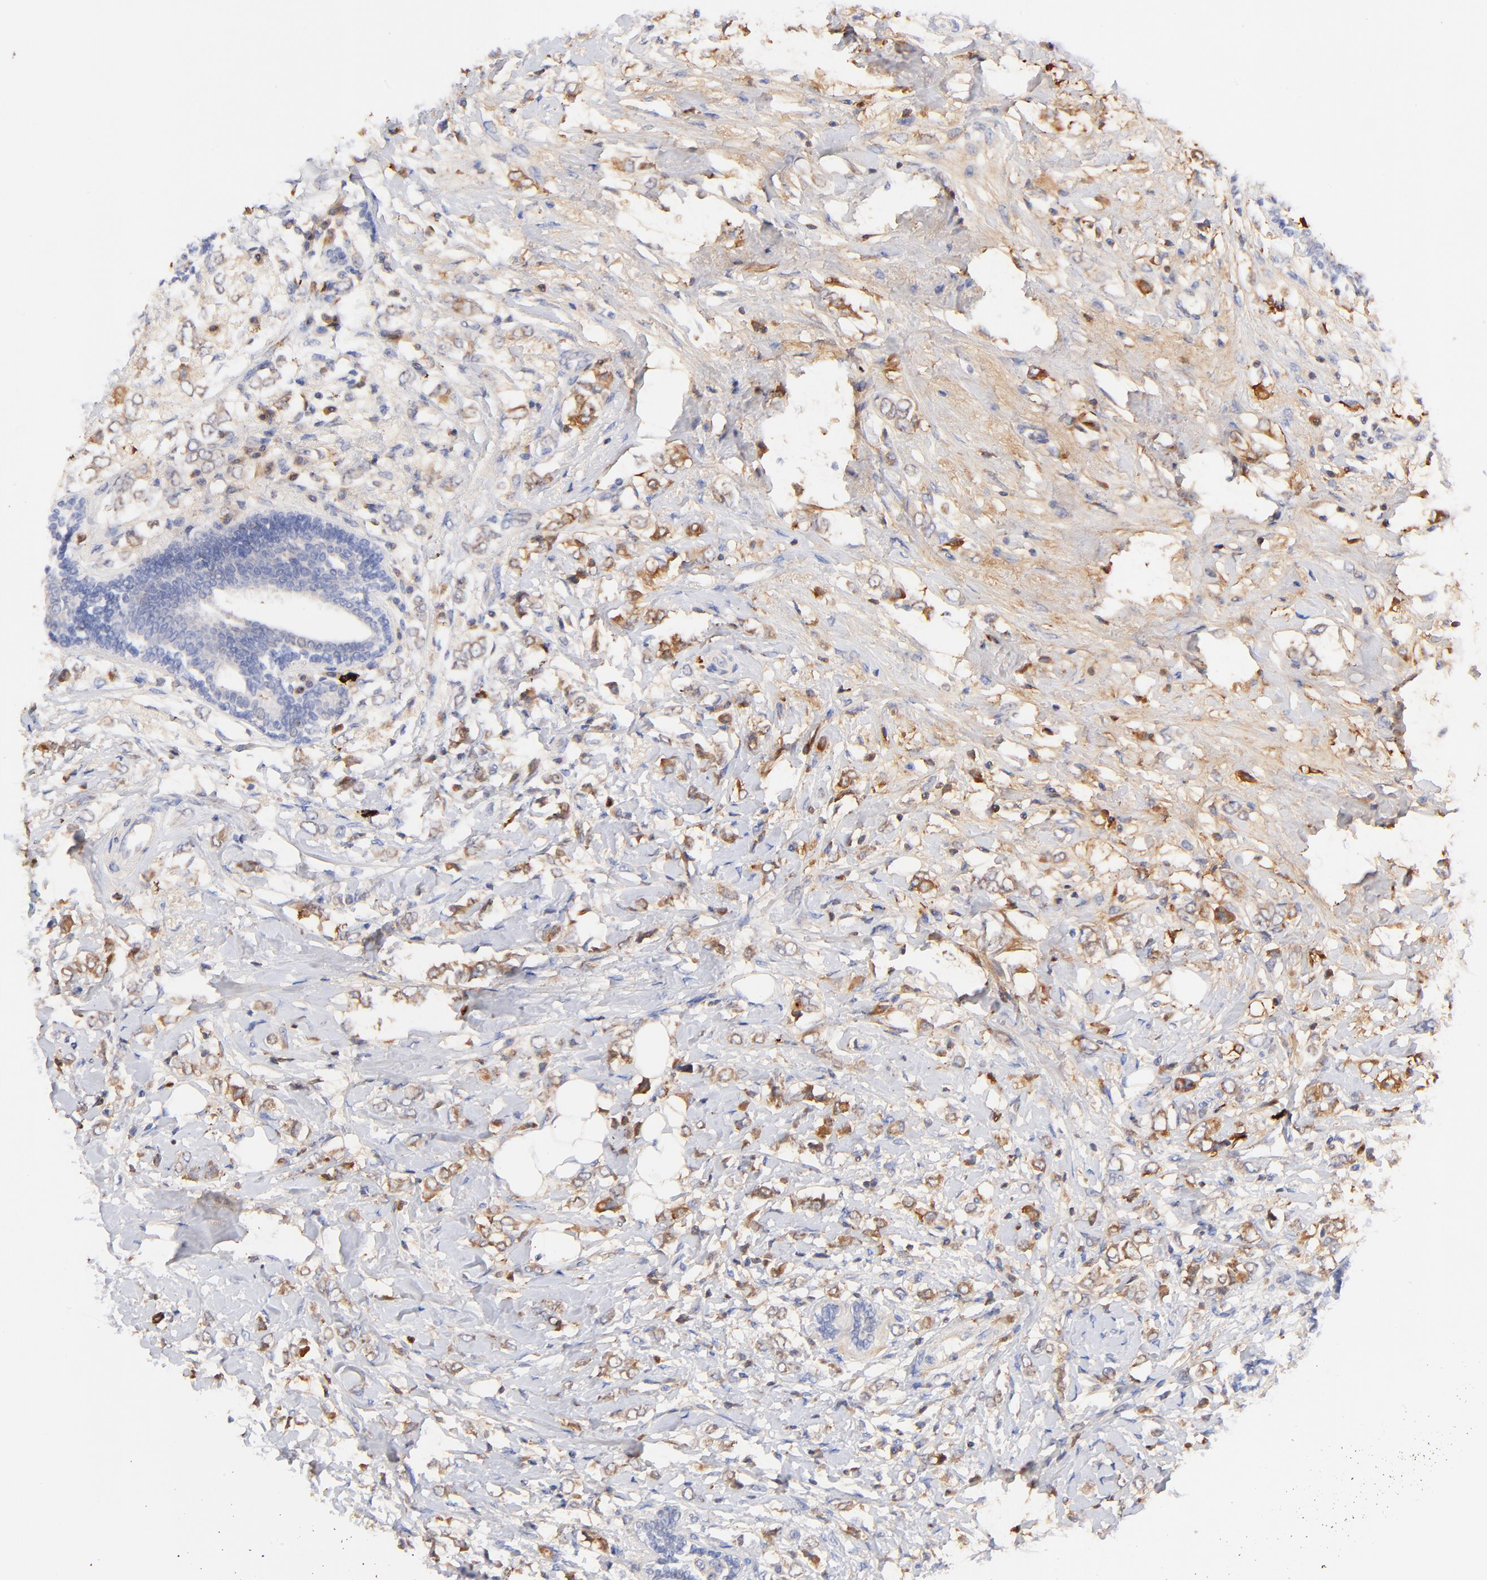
{"staining": {"intensity": "moderate", "quantity": ">75%", "location": "cytoplasmic/membranous"}, "tissue": "breast cancer", "cell_type": "Tumor cells", "image_type": "cancer", "snomed": [{"axis": "morphology", "description": "Normal tissue, NOS"}, {"axis": "morphology", "description": "Lobular carcinoma"}, {"axis": "topography", "description": "Breast"}], "caption": "Immunohistochemical staining of breast cancer displays medium levels of moderate cytoplasmic/membranous positivity in approximately >75% of tumor cells.", "gene": "IGLV7-43", "patient": {"sex": "female", "age": 47}}